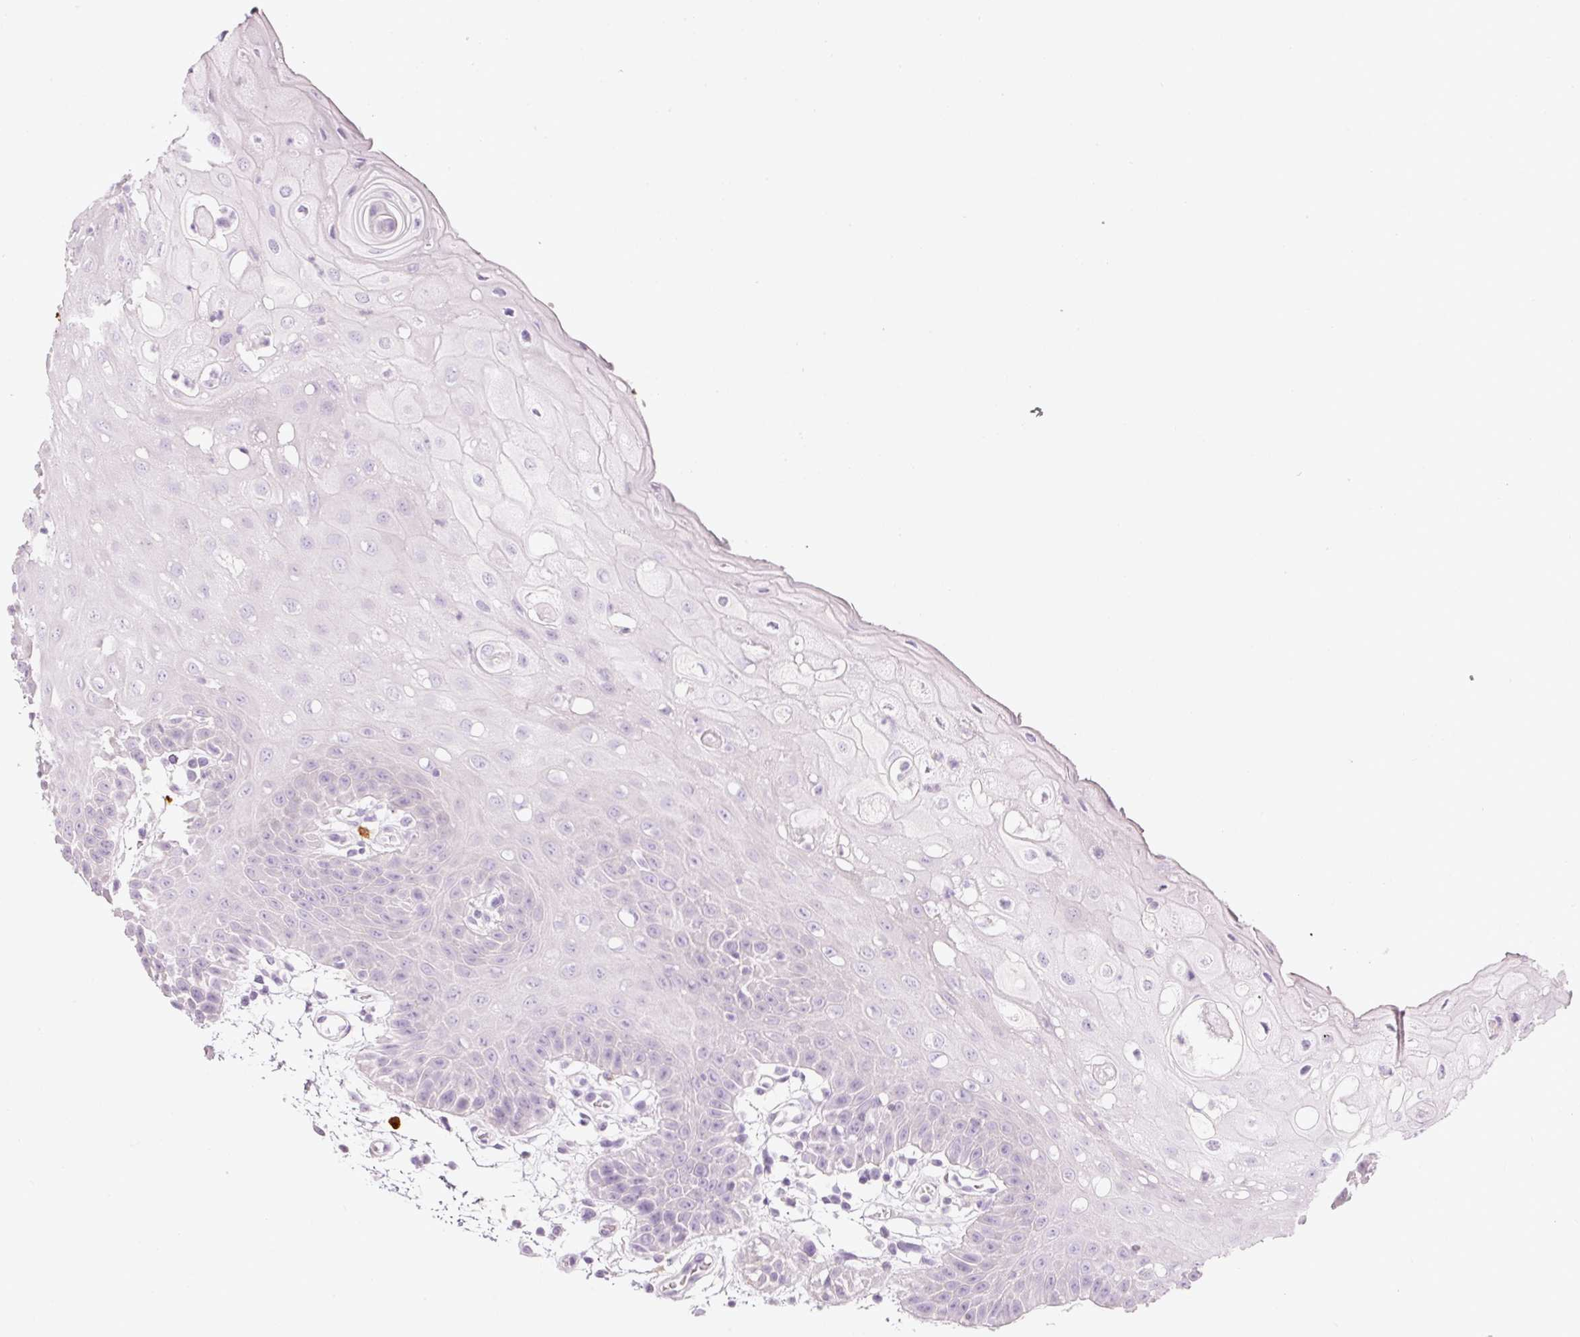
{"staining": {"intensity": "negative", "quantity": "none", "location": "none"}, "tissue": "oral mucosa", "cell_type": "Squamous epithelial cells", "image_type": "normal", "snomed": [{"axis": "morphology", "description": "Normal tissue, NOS"}, {"axis": "topography", "description": "Oral tissue"}, {"axis": "topography", "description": "Tounge, NOS"}], "caption": "This is an immunohistochemistry photomicrograph of normal human oral mucosa. There is no positivity in squamous epithelial cells.", "gene": "CMA1", "patient": {"sex": "female", "age": 59}}